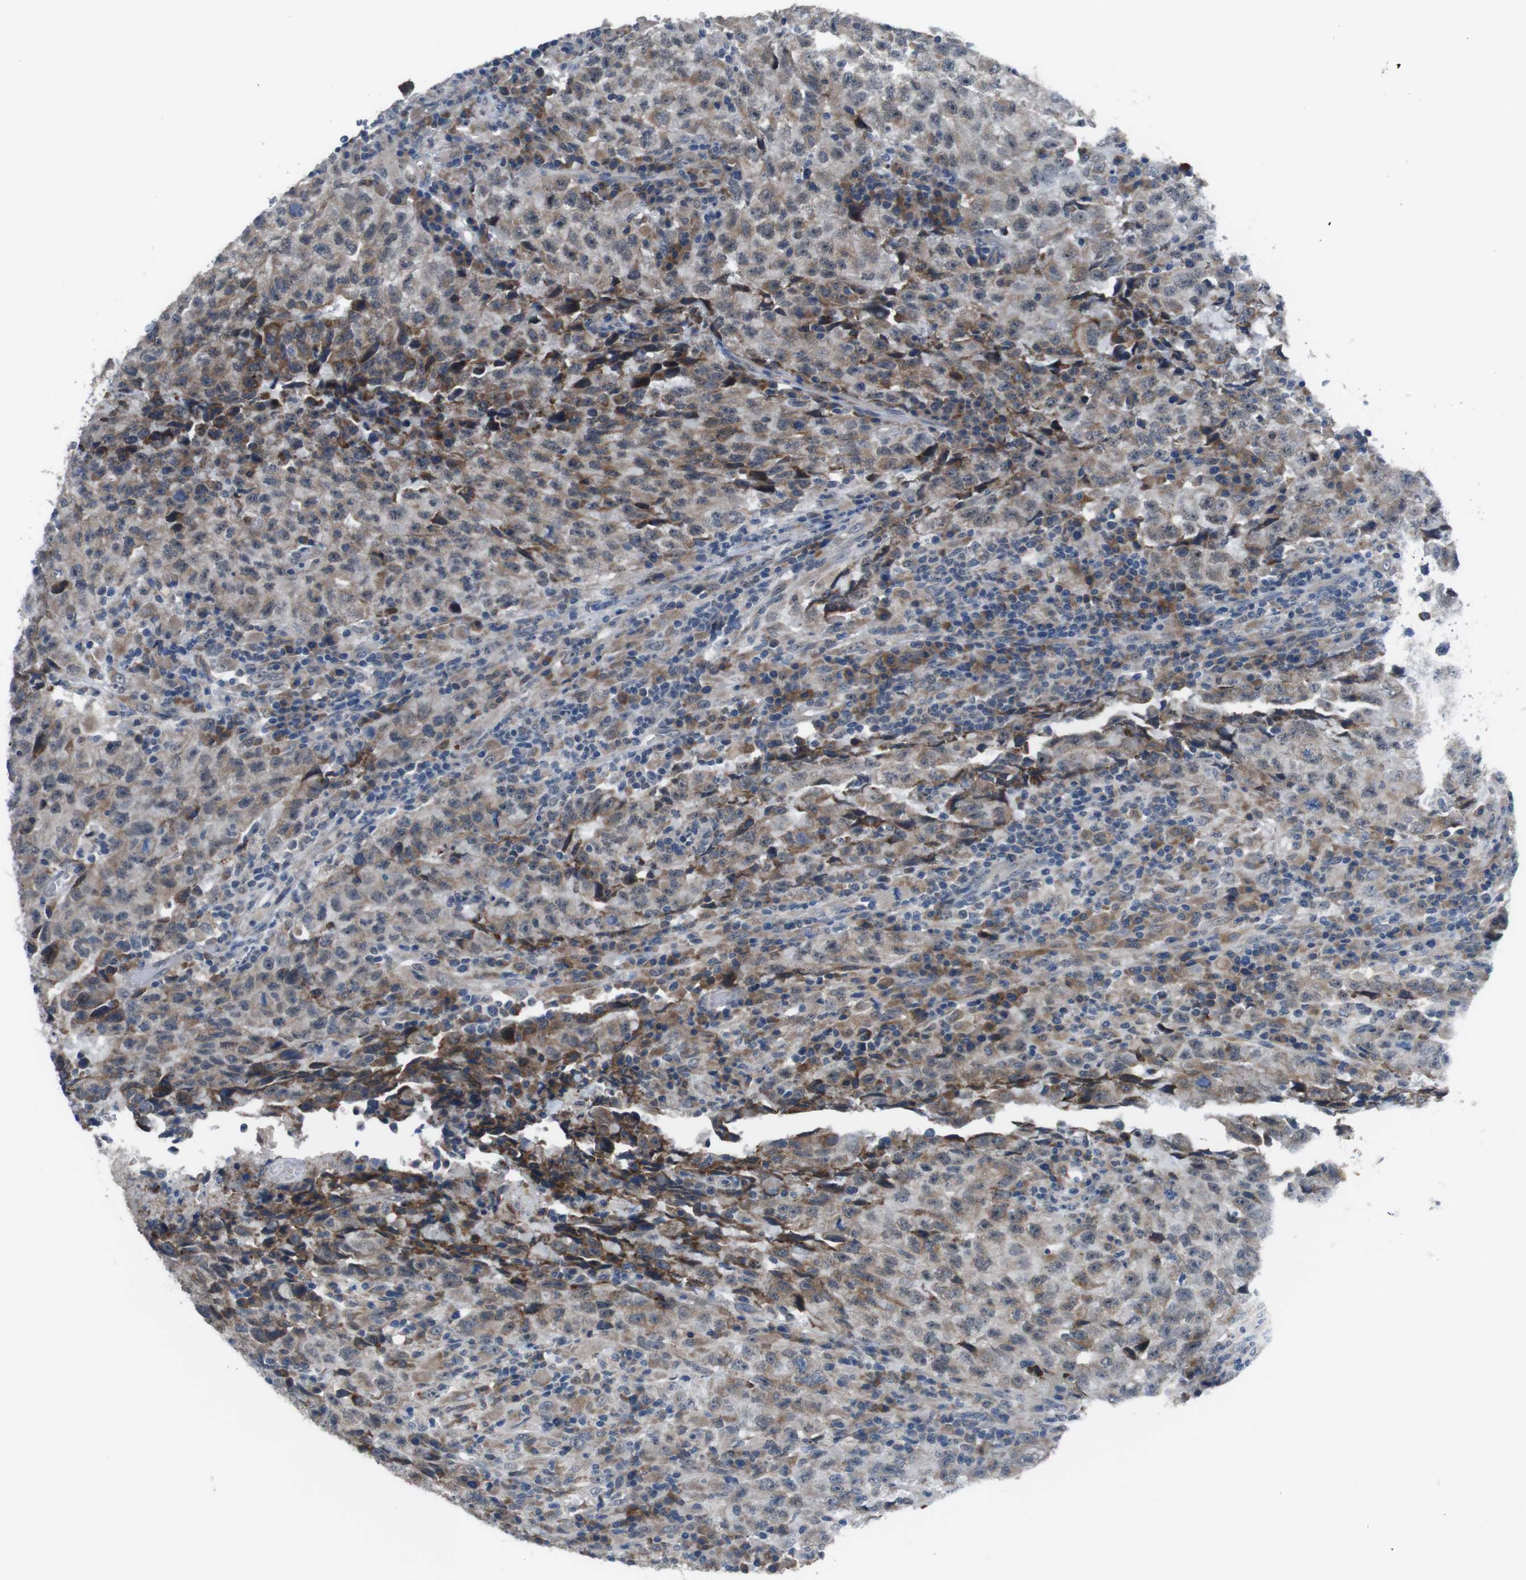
{"staining": {"intensity": "moderate", "quantity": "25%-75%", "location": "cytoplasmic/membranous"}, "tissue": "testis cancer", "cell_type": "Tumor cells", "image_type": "cancer", "snomed": [{"axis": "morphology", "description": "Necrosis, NOS"}, {"axis": "morphology", "description": "Carcinoma, Embryonal, NOS"}, {"axis": "topography", "description": "Testis"}], "caption": "An immunohistochemistry photomicrograph of neoplastic tissue is shown. Protein staining in brown shows moderate cytoplasmic/membranous positivity in testis cancer within tumor cells.", "gene": "CDH22", "patient": {"sex": "male", "age": 19}}